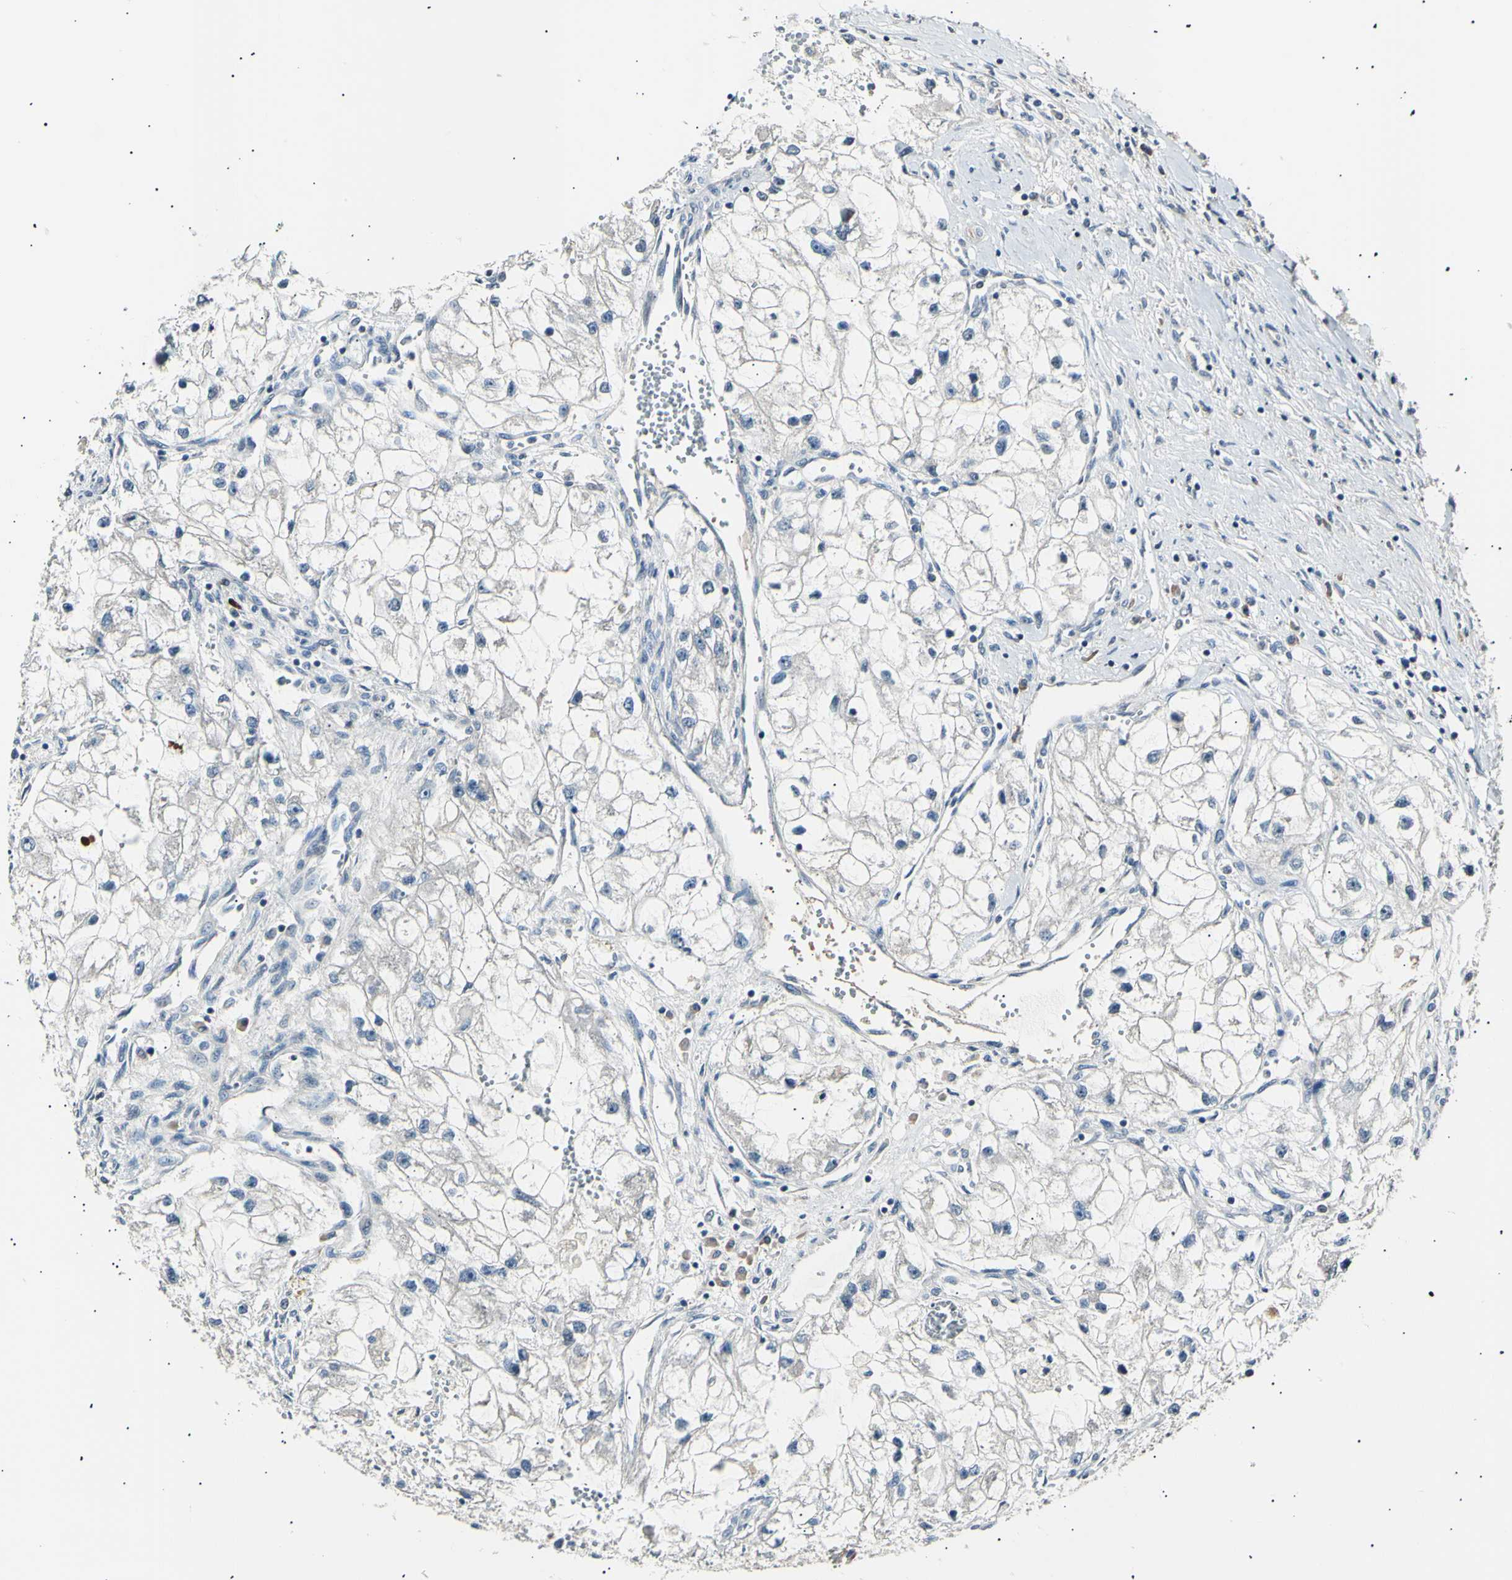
{"staining": {"intensity": "negative", "quantity": "none", "location": "none"}, "tissue": "renal cancer", "cell_type": "Tumor cells", "image_type": "cancer", "snomed": [{"axis": "morphology", "description": "Adenocarcinoma, NOS"}, {"axis": "topography", "description": "Kidney"}], "caption": "The photomicrograph shows no staining of tumor cells in renal cancer (adenocarcinoma). (Immunohistochemistry (ihc), brightfield microscopy, high magnification).", "gene": "ITGA6", "patient": {"sex": "female", "age": 70}}